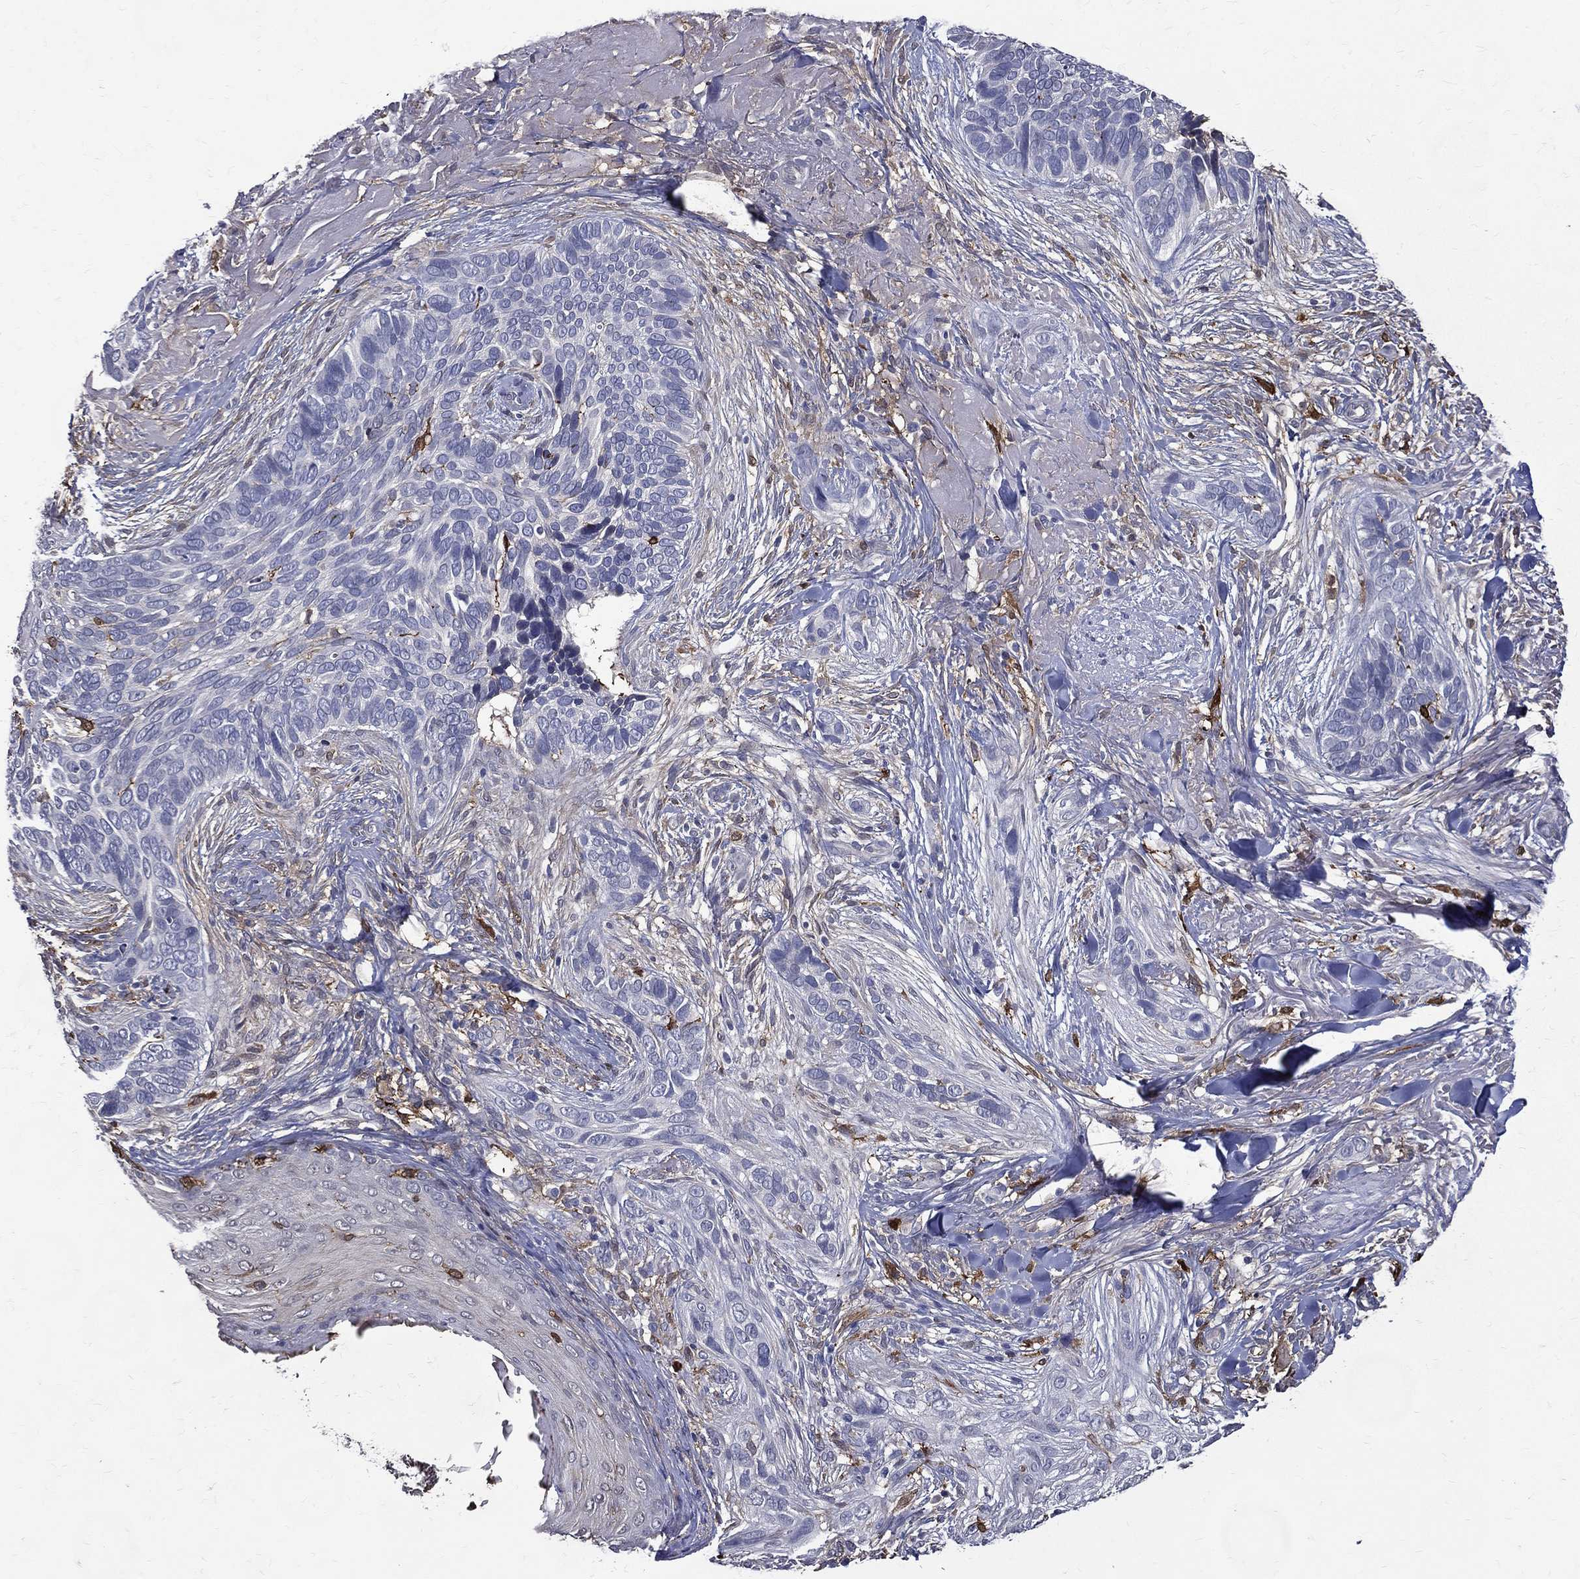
{"staining": {"intensity": "negative", "quantity": "none", "location": "none"}, "tissue": "skin cancer", "cell_type": "Tumor cells", "image_type": "cancer", "snomed": [{"axis": "morphology", "description": "Basal cell carcinoma"}, {"axis": "topography", "description": "Skin"}], "caption": "Skin basal cell carcinoma was stained to show a protein in brown. There is no significant expression in tumor cells.", "gene": "GPR171", "patient": {"sex": "male", "age": 91}}